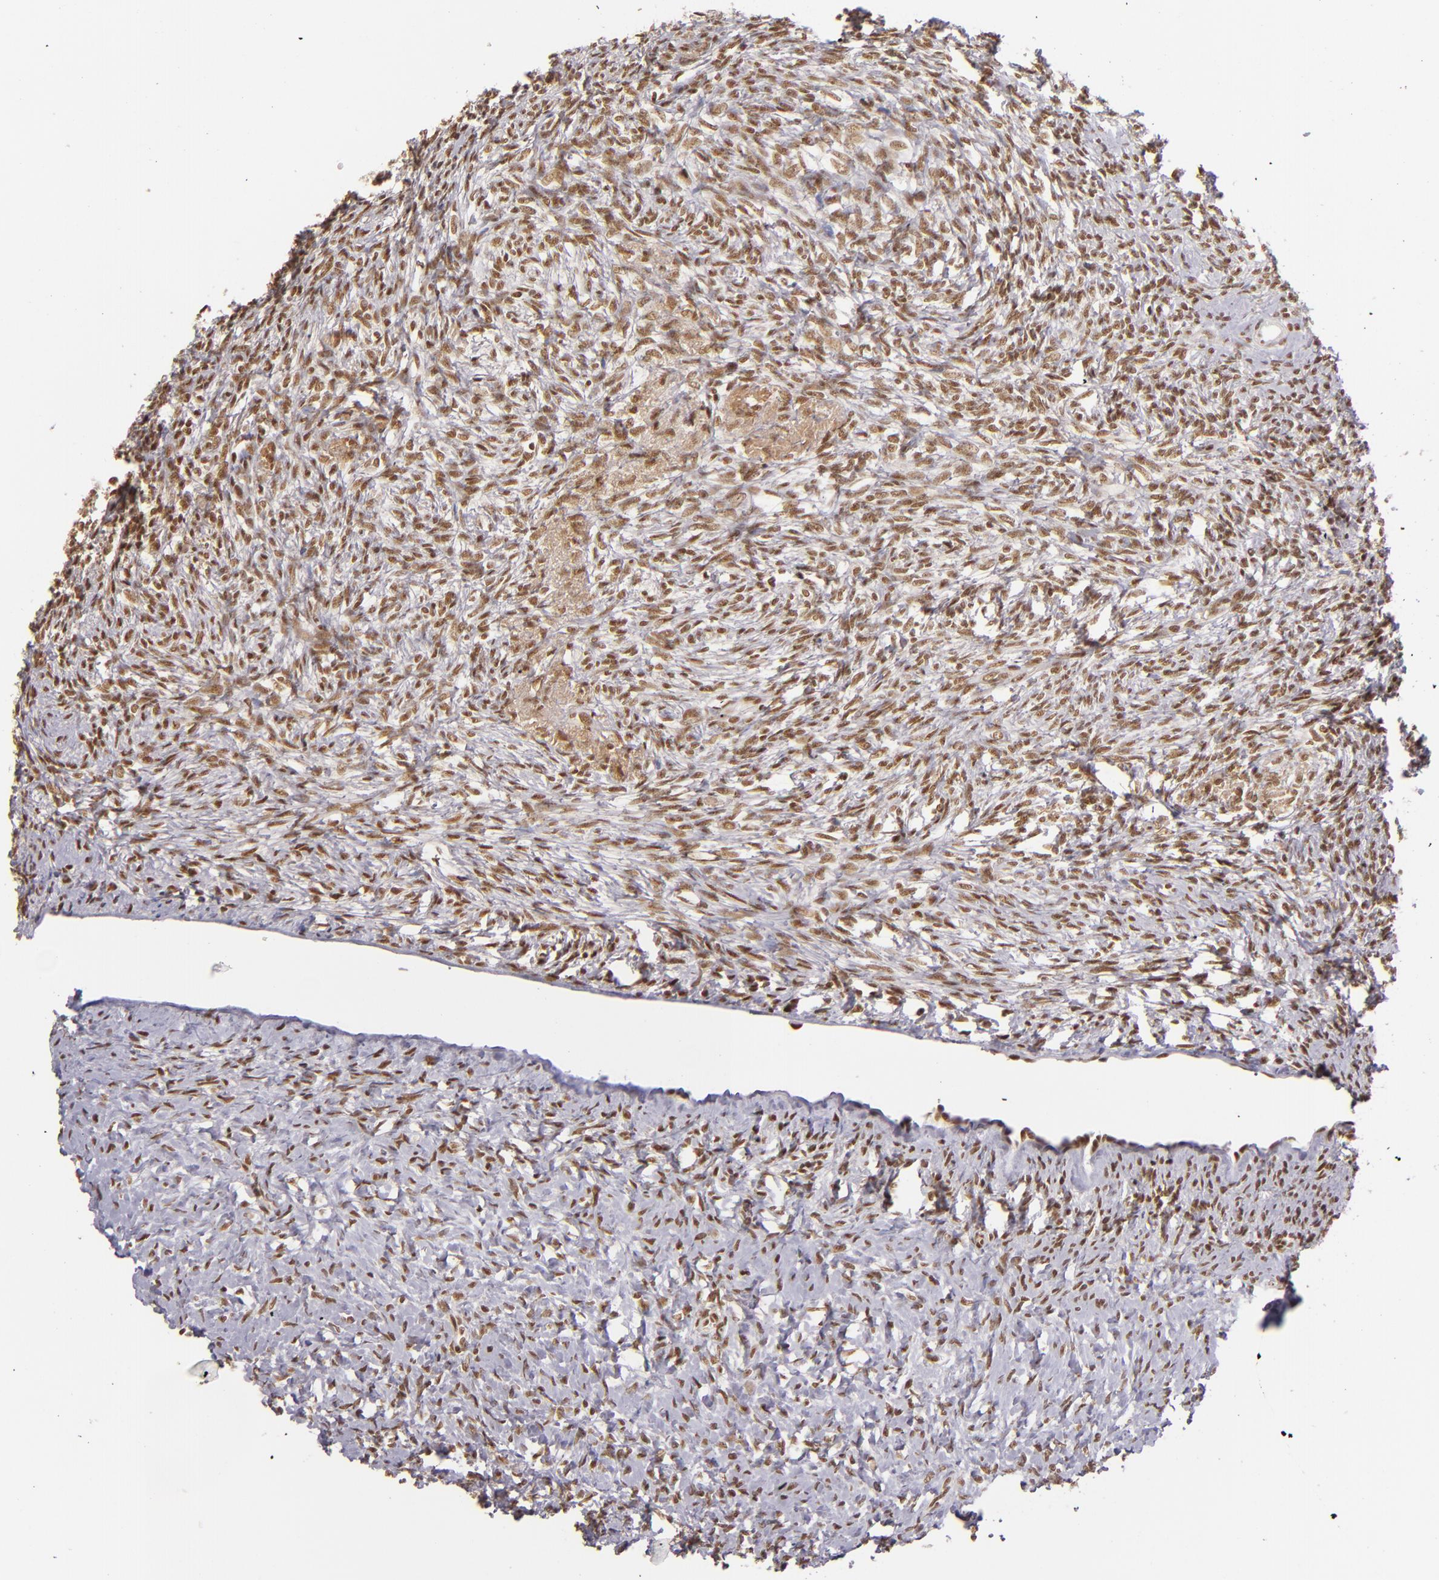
{"staining": {"intensity": "moderate", "quantity": ">75%", "location": "nuclear"}, "tissue": "ovary", "cell_type": "Ovarian stroma cells", "image_type": "normal", "snomed": [{"axis": "morphology", "description": "Normal tissue, NOS"}, {"axis": "topography", "description": "Ovary"}], "caption": "Ovary stained with DAB (3,3'-diaminobenzidine) immunohistochemistry demonstrates medium levels of moderate nuclear positivity in about >75% of ovarian stroma cells.", "gene": "ZNF148", "patient": {"sex": "female", "age": 56}}